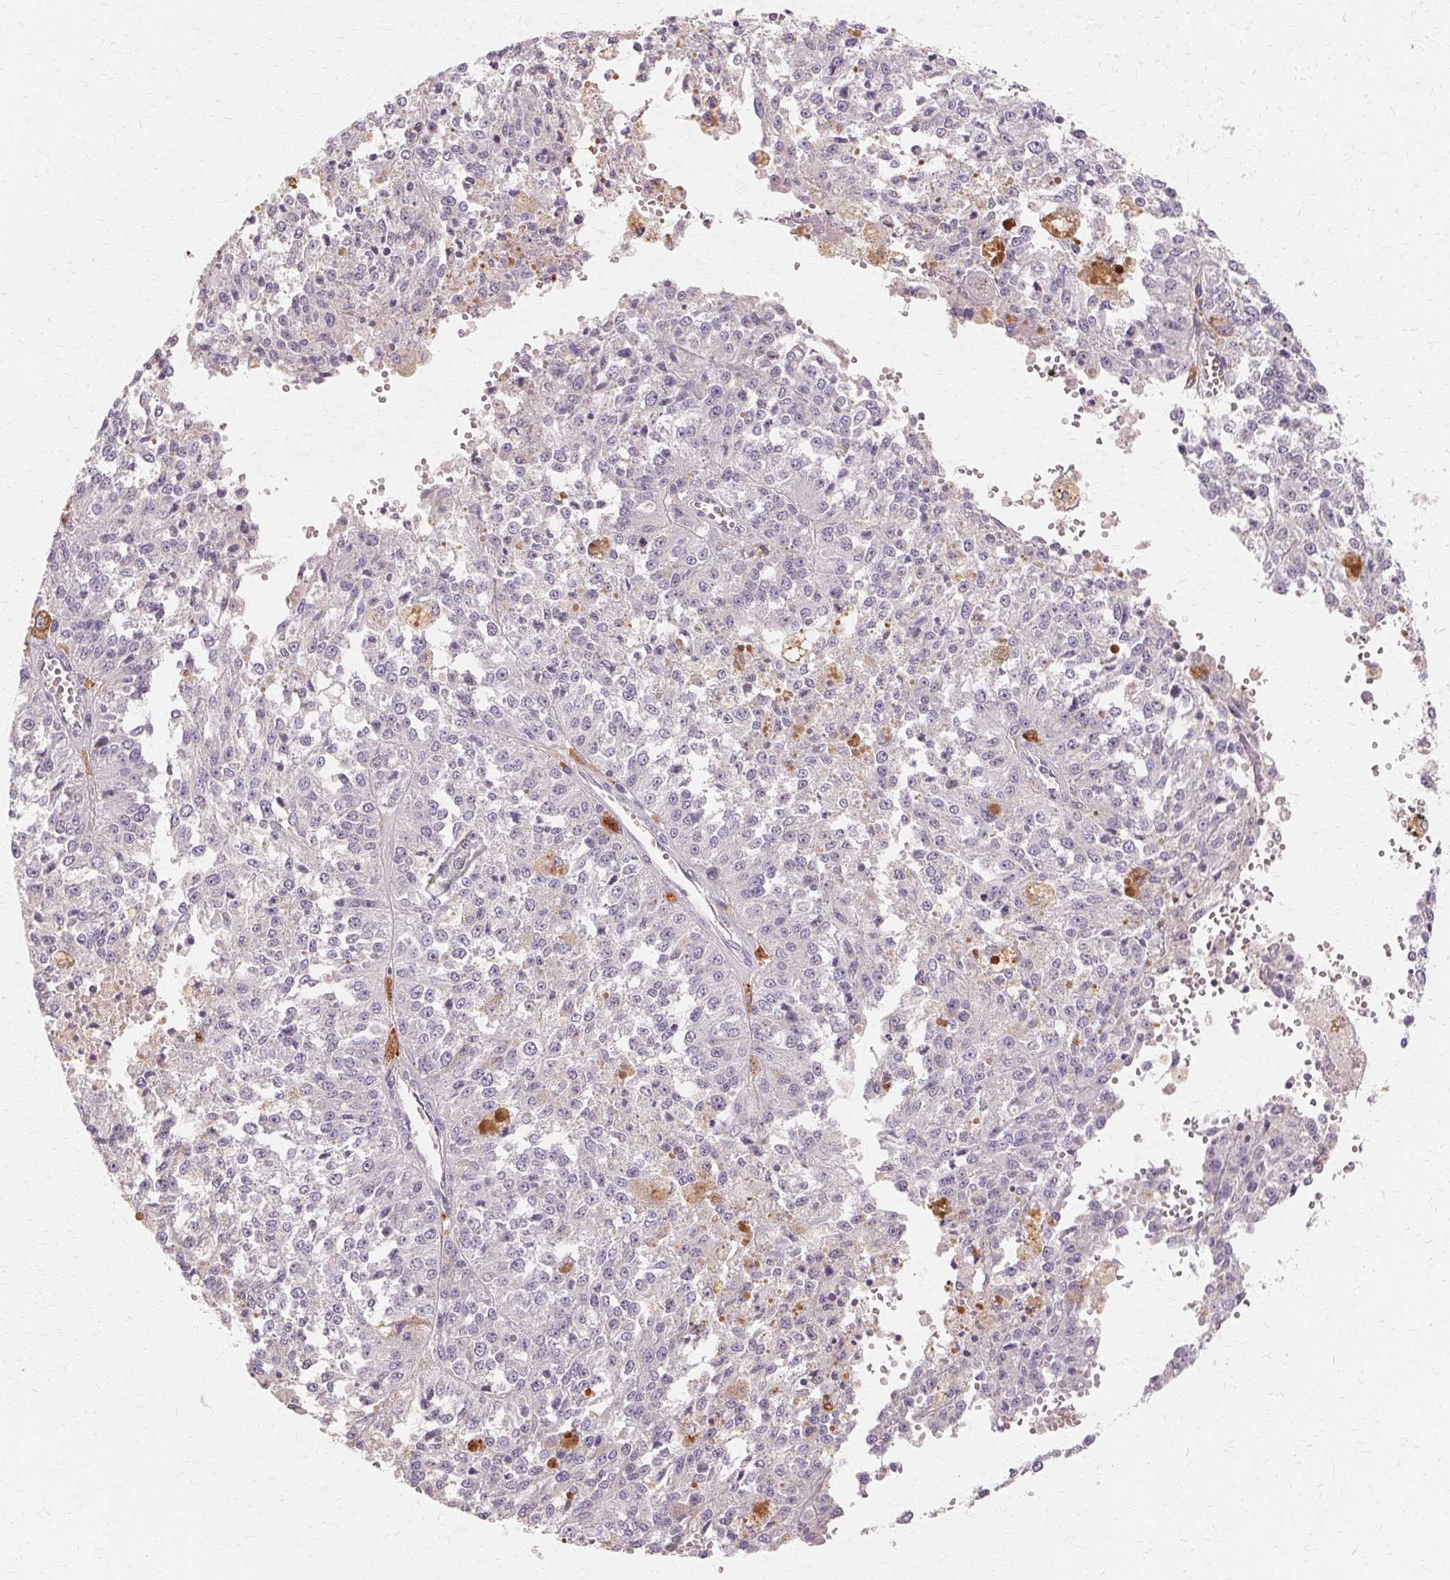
{"staining": {"intensity": "negative", "quantity": "none", "location": "none"}, "tissue": "melanoma", "cell_type": "Tumor cells", "image_type": "cancer", "snomed": [{"axis": "morphology", "description": "Malignant melanoma, Metastatic site"}, {"axis": "topography", "description": "Lymph node"}], "caption": "This is an immunohistochemistry (IHC) histopathology image of melanoma. There is no expression in tumor cells.", "gene": "IFNGR1", "patient": {"sex": "female", "age": 64}}